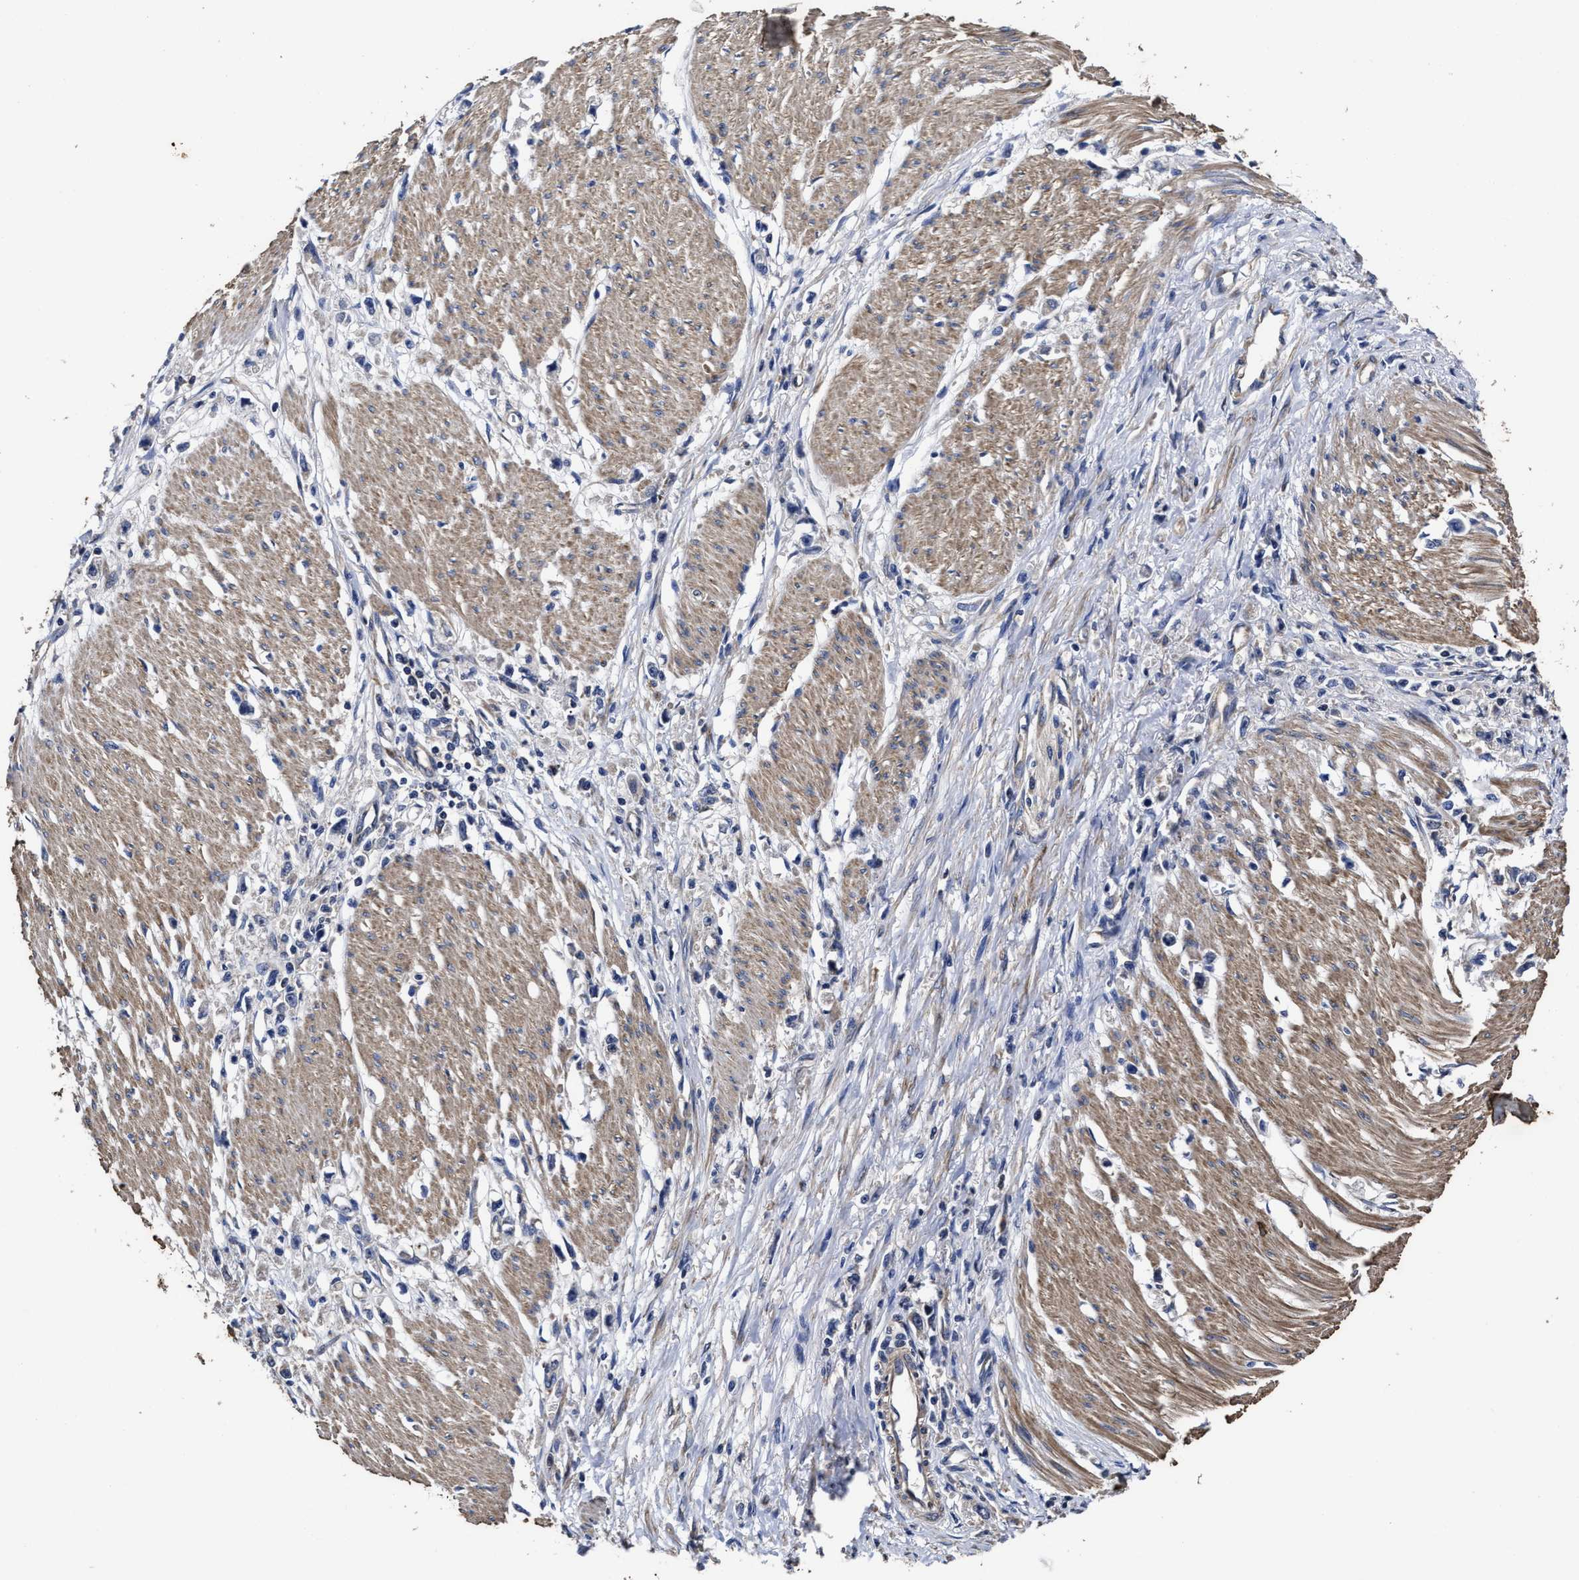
{"staining": {"intensity": "negative", "quantity": "none", "location": "none"}, "tissue": "stomach cancer", "cell_type": "Tumor cells", "image_type": "cancer", "snomed": [{"axis": "morphology", "description": "Adenocarcinoma, NOS"}, {"axis": "topography", "description": "Stomach"}], "caption": "Tumor cells show no significant protein positivity in stomach cancer.", "gene": "AVEN", "patient": {"sex": "female", "age": 59}}